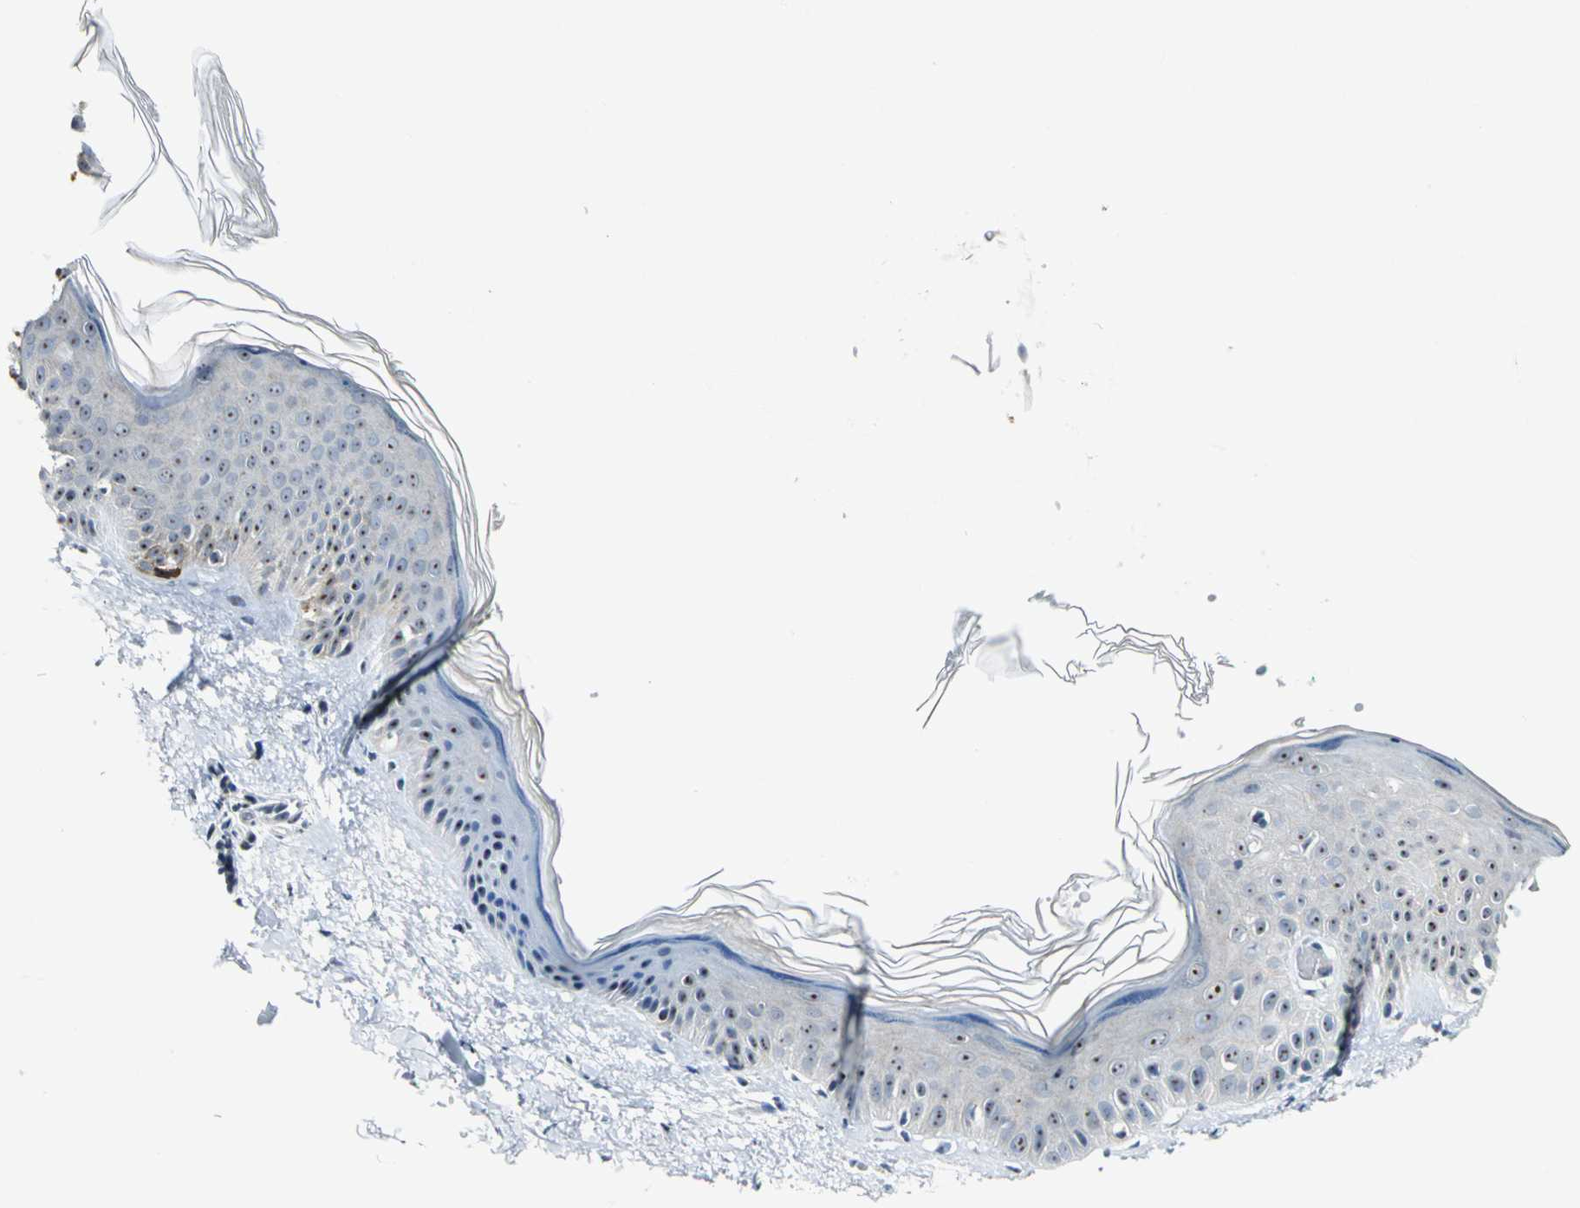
{"staining": {"intensity": "moderate", "quantity": ">75%", "location": "nuclear"}, "tissue": "skin", "cell_type": "Fibroblasts", "image_type": "normal", "snomed": [{"axis": "morphology", "description": "Normal tissue, NOS"}, {"axis": "topography", "description": "Skin"}], "caption": "Brown immunohistochemical staining in normal skin exhibits moderate nuclear staining in about >75% of fibroblasts.", "gene": "MYBBP1A", "patient": {"sex": "female", "age": 56}}